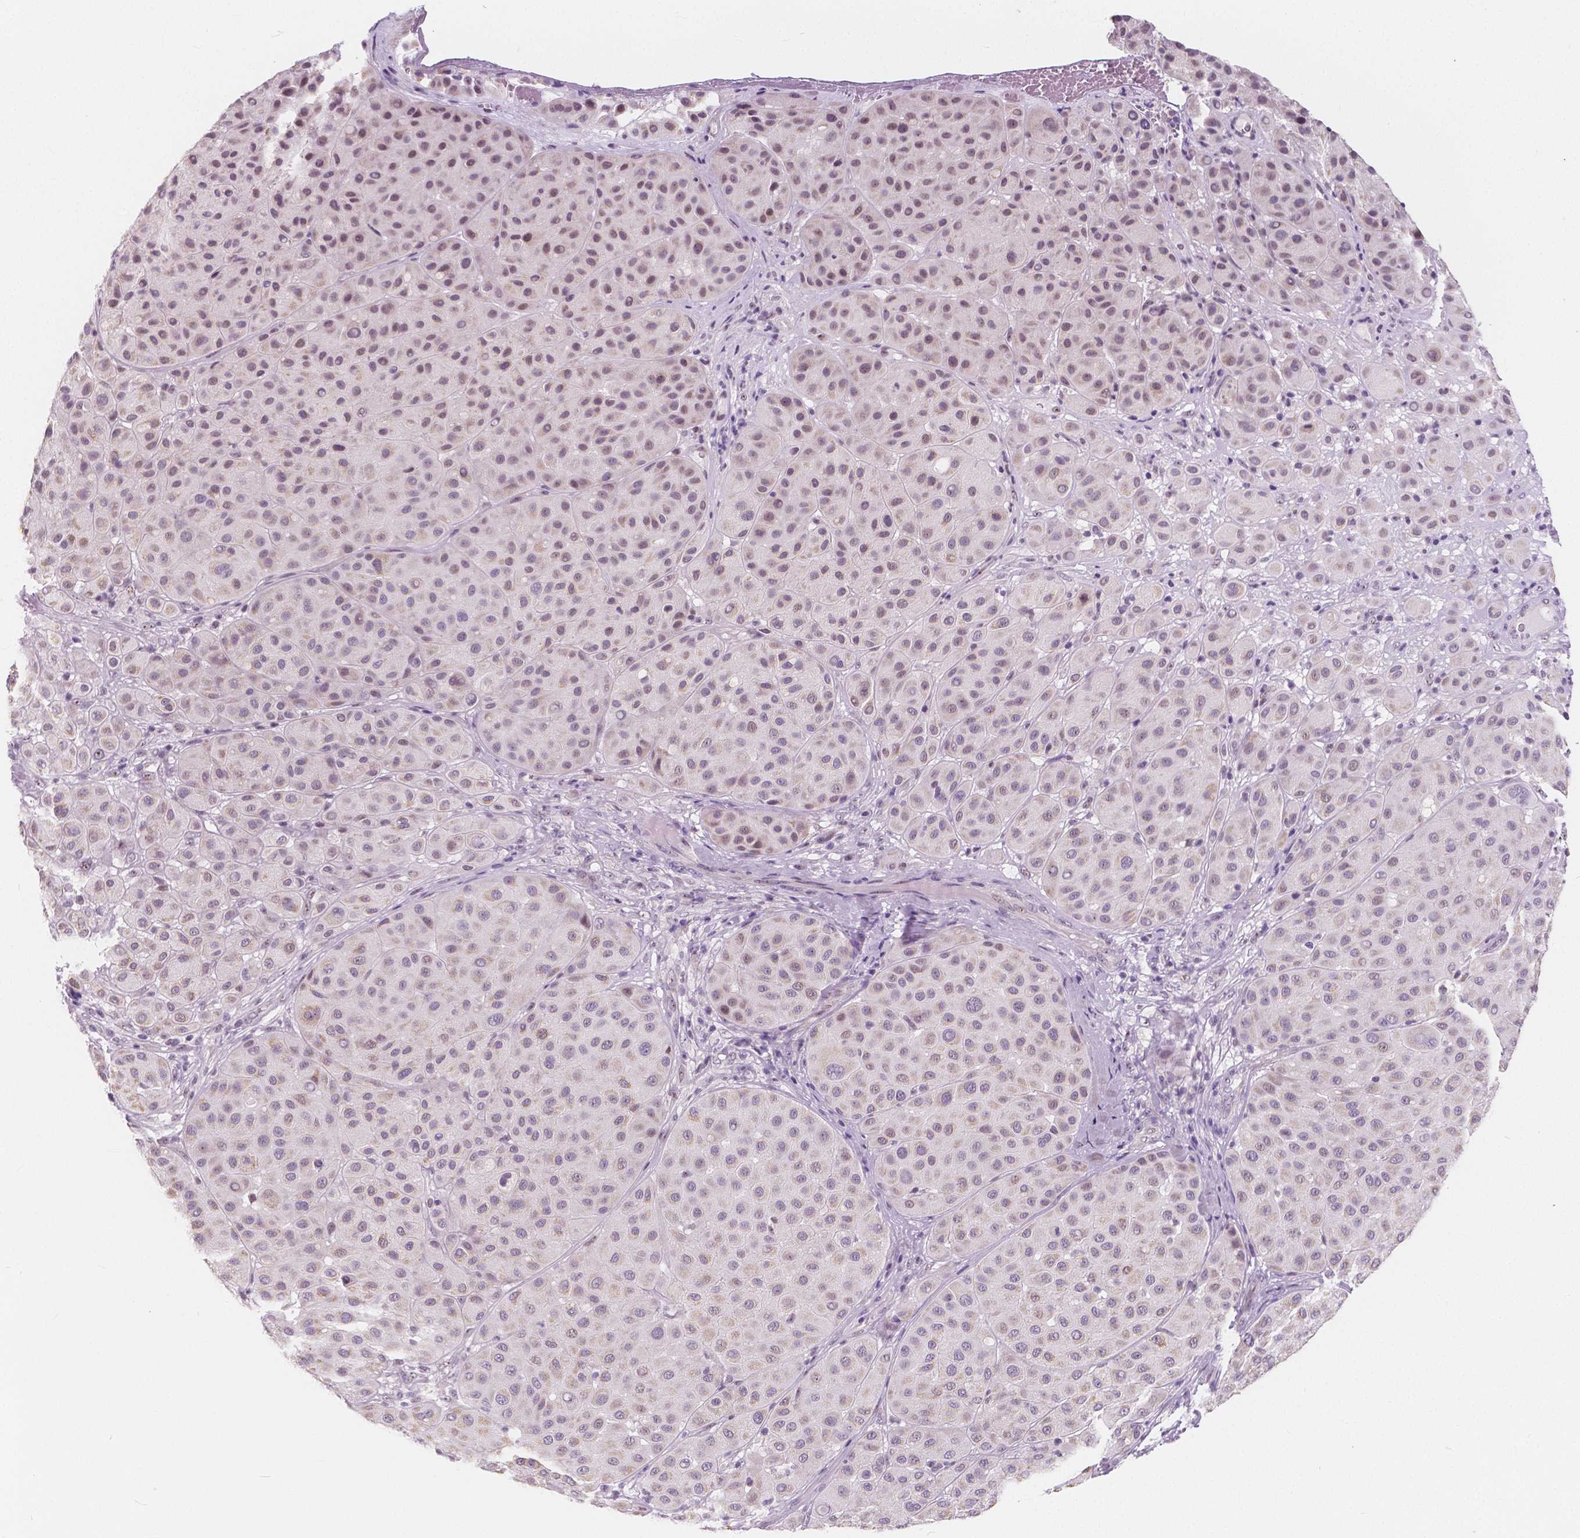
{"staining": {"intensity": "weak", "quantity": "25%-75%", "location": "nuclear"}, "tissue": "melanoma", "cell_type": "Tumor cells", "image_type": "cancer", "snomed": [{"axis": "morphology", "description": "Malignant melanoma, Metastatic site"}, {"axis": "topography", "description": "Smooth muscle"}], "caption": "The histopathology image demonstrates a brown stain indicating the presence of a protein in the nuclear of tumor cells in malignant melanoma (metastatic site).", "gene": "NOLC1", "patient": {"sex": "male", "age": 41}}